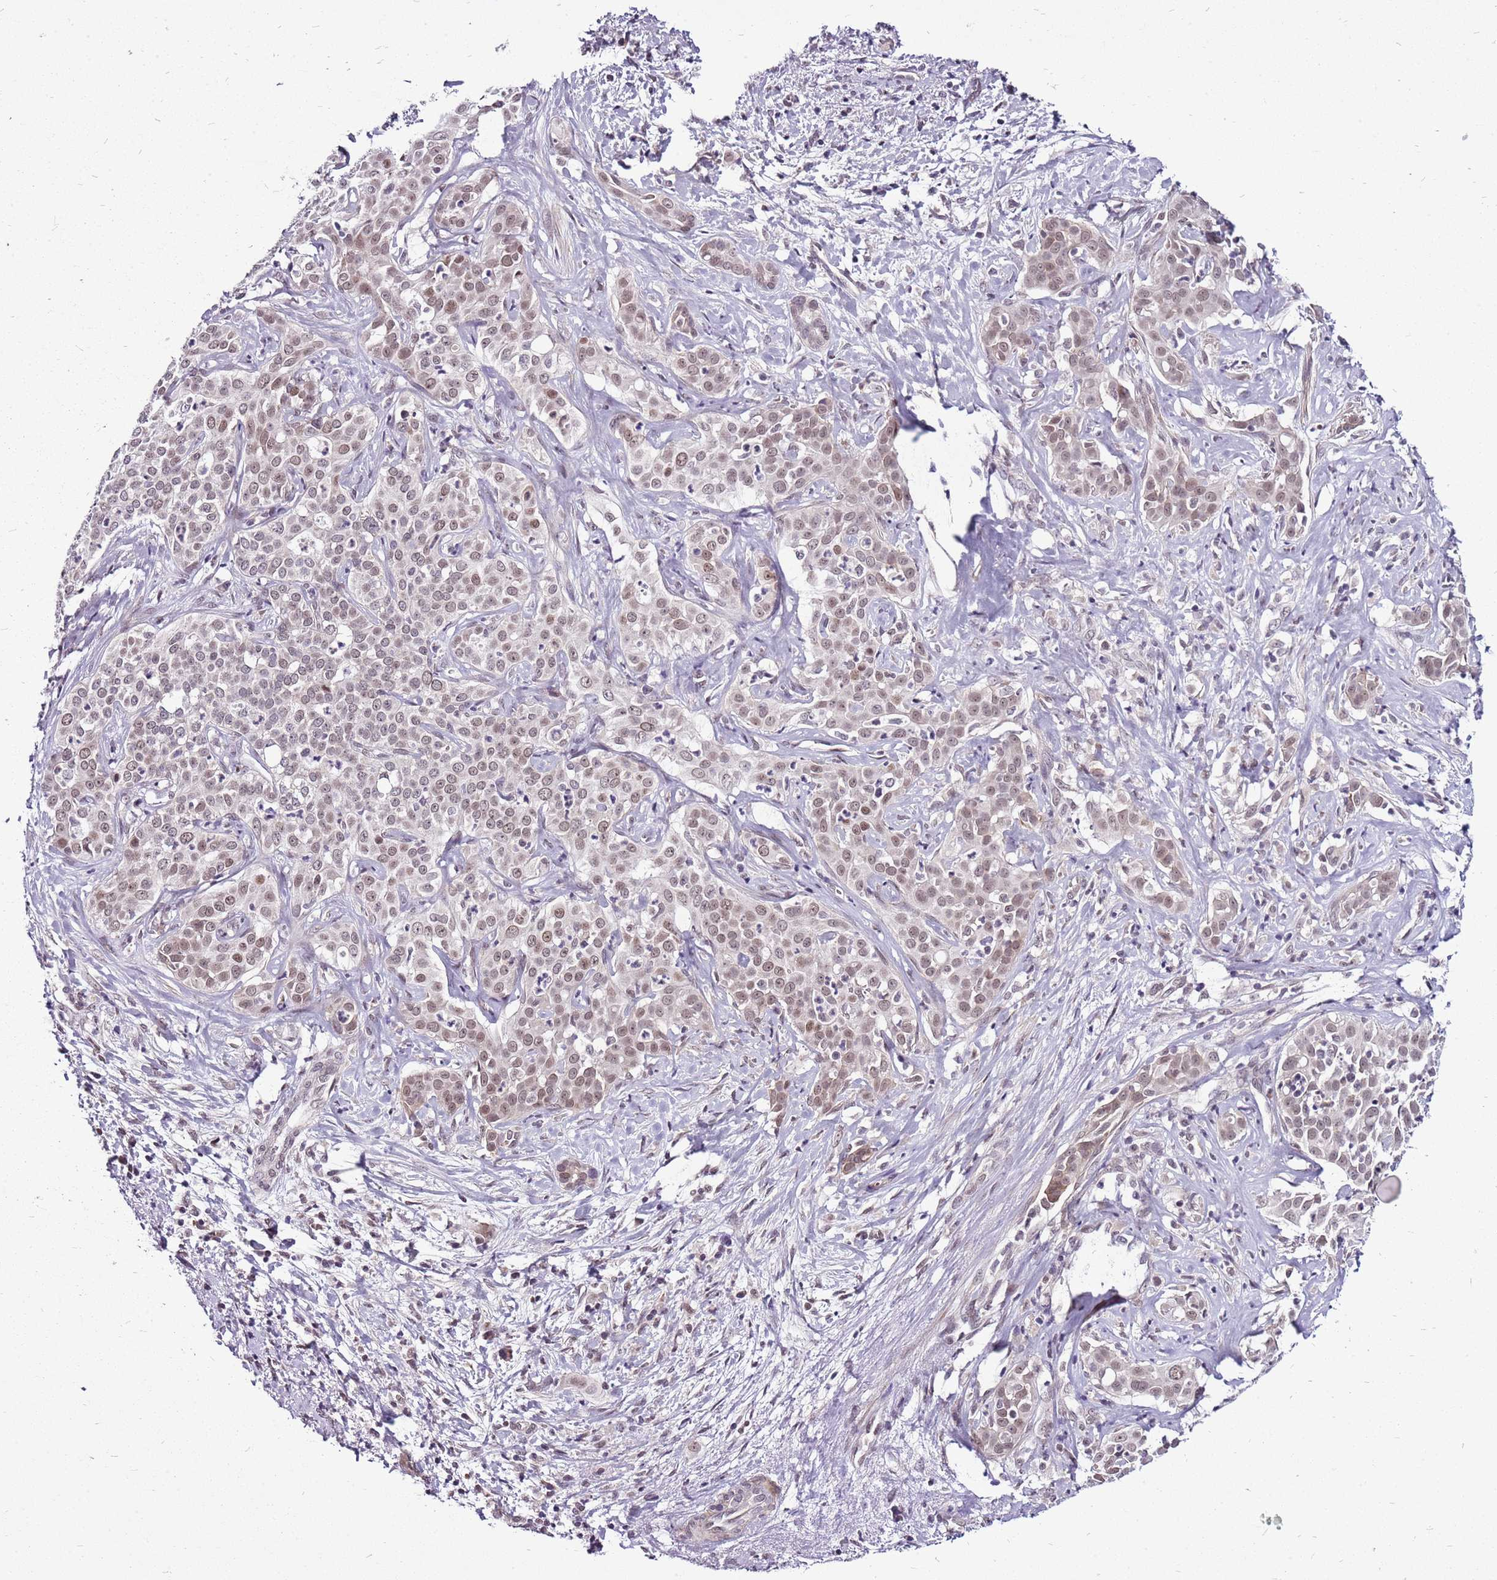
{"staining": {"intensity": "moderate", "quantity": "25%-75%", "location": "nuclear"}, "tissue": "liver cancer", "cell_type": "Tumor cells", "image_type": "cancer", "snomed": [{"axis": "morphology", "description": "Cholangiocarcinoma"}, {"axis": "topography", "description": "Liver"}], "caption": "Protein staining reveals moderate nuclear staining in approximately 25%-75% of tumor cells in liver cholangiocarcinoma.", "gene": "CCDC166", "patient": {"sex": "male", "age": 67}}